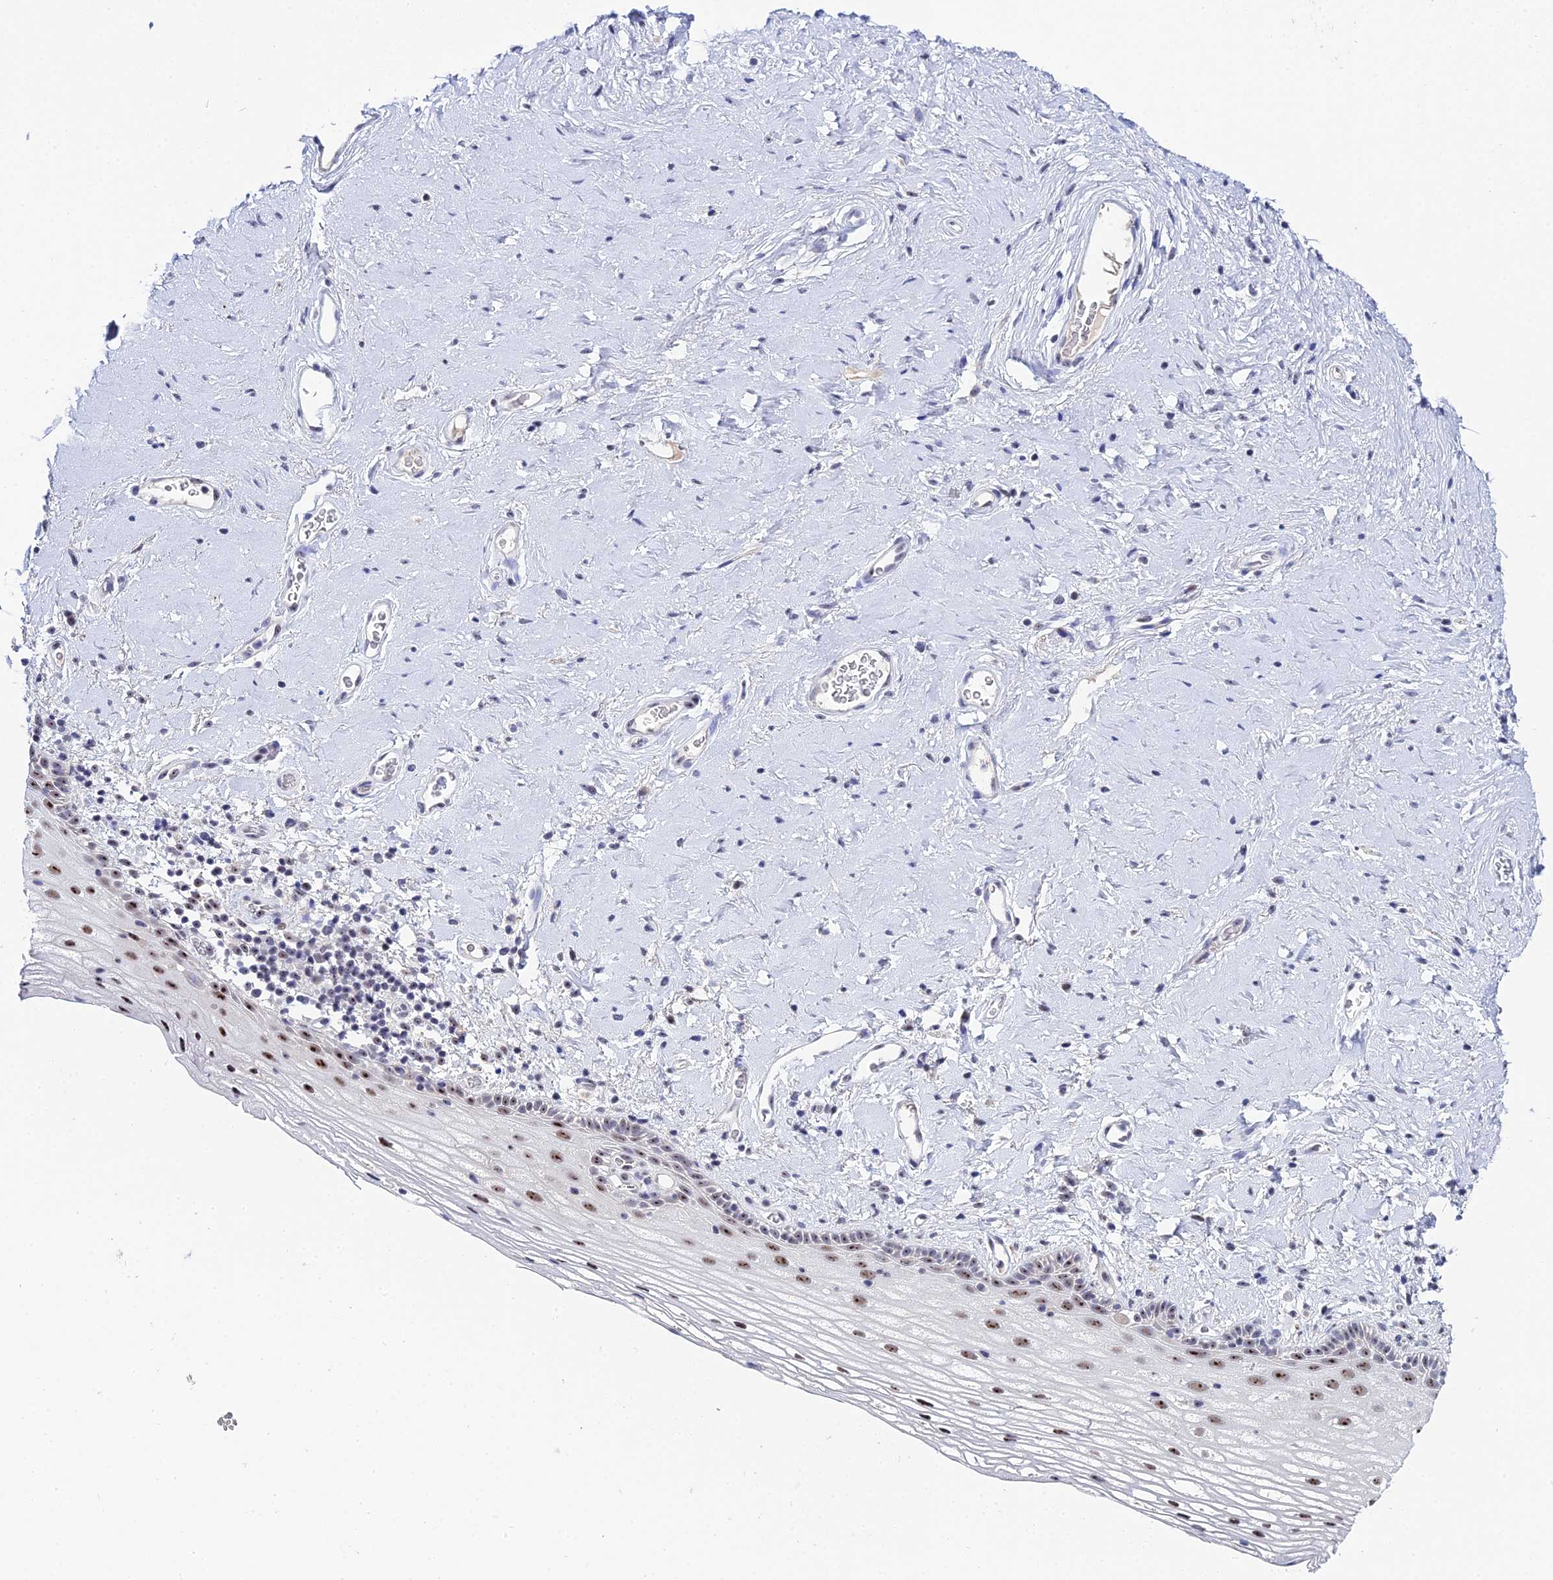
{"staining": {"intensity": "moderate", "quantity": "<25%", "location": "nuclear"}, "tissue": "vagina", "cell_type": "Squamous epithelial cells", "image_type": "normal", "snomed": [{"axis": "morphology", "description": "Normal tissue, NOS"}, {"axis": "morphology", "description": "Adenocarcinoma, NOS"}, {"axis": "topography", "description": "Rectum"}, {"axis": "topography", "description": "Vagina"}], "caption": "Vagina stained with DAB (3,3'-diaminobenzidine) IHC demonstrates low levels of moderate nuclear positivity in about <25% of squamous epithelial cells. Using DAB (brown) and hematoxylin (blue) stains, captured at high magnification using brightfield microscopy.", "gene": "PLPP4", "patient": {"sex": "female", "age": 71}}